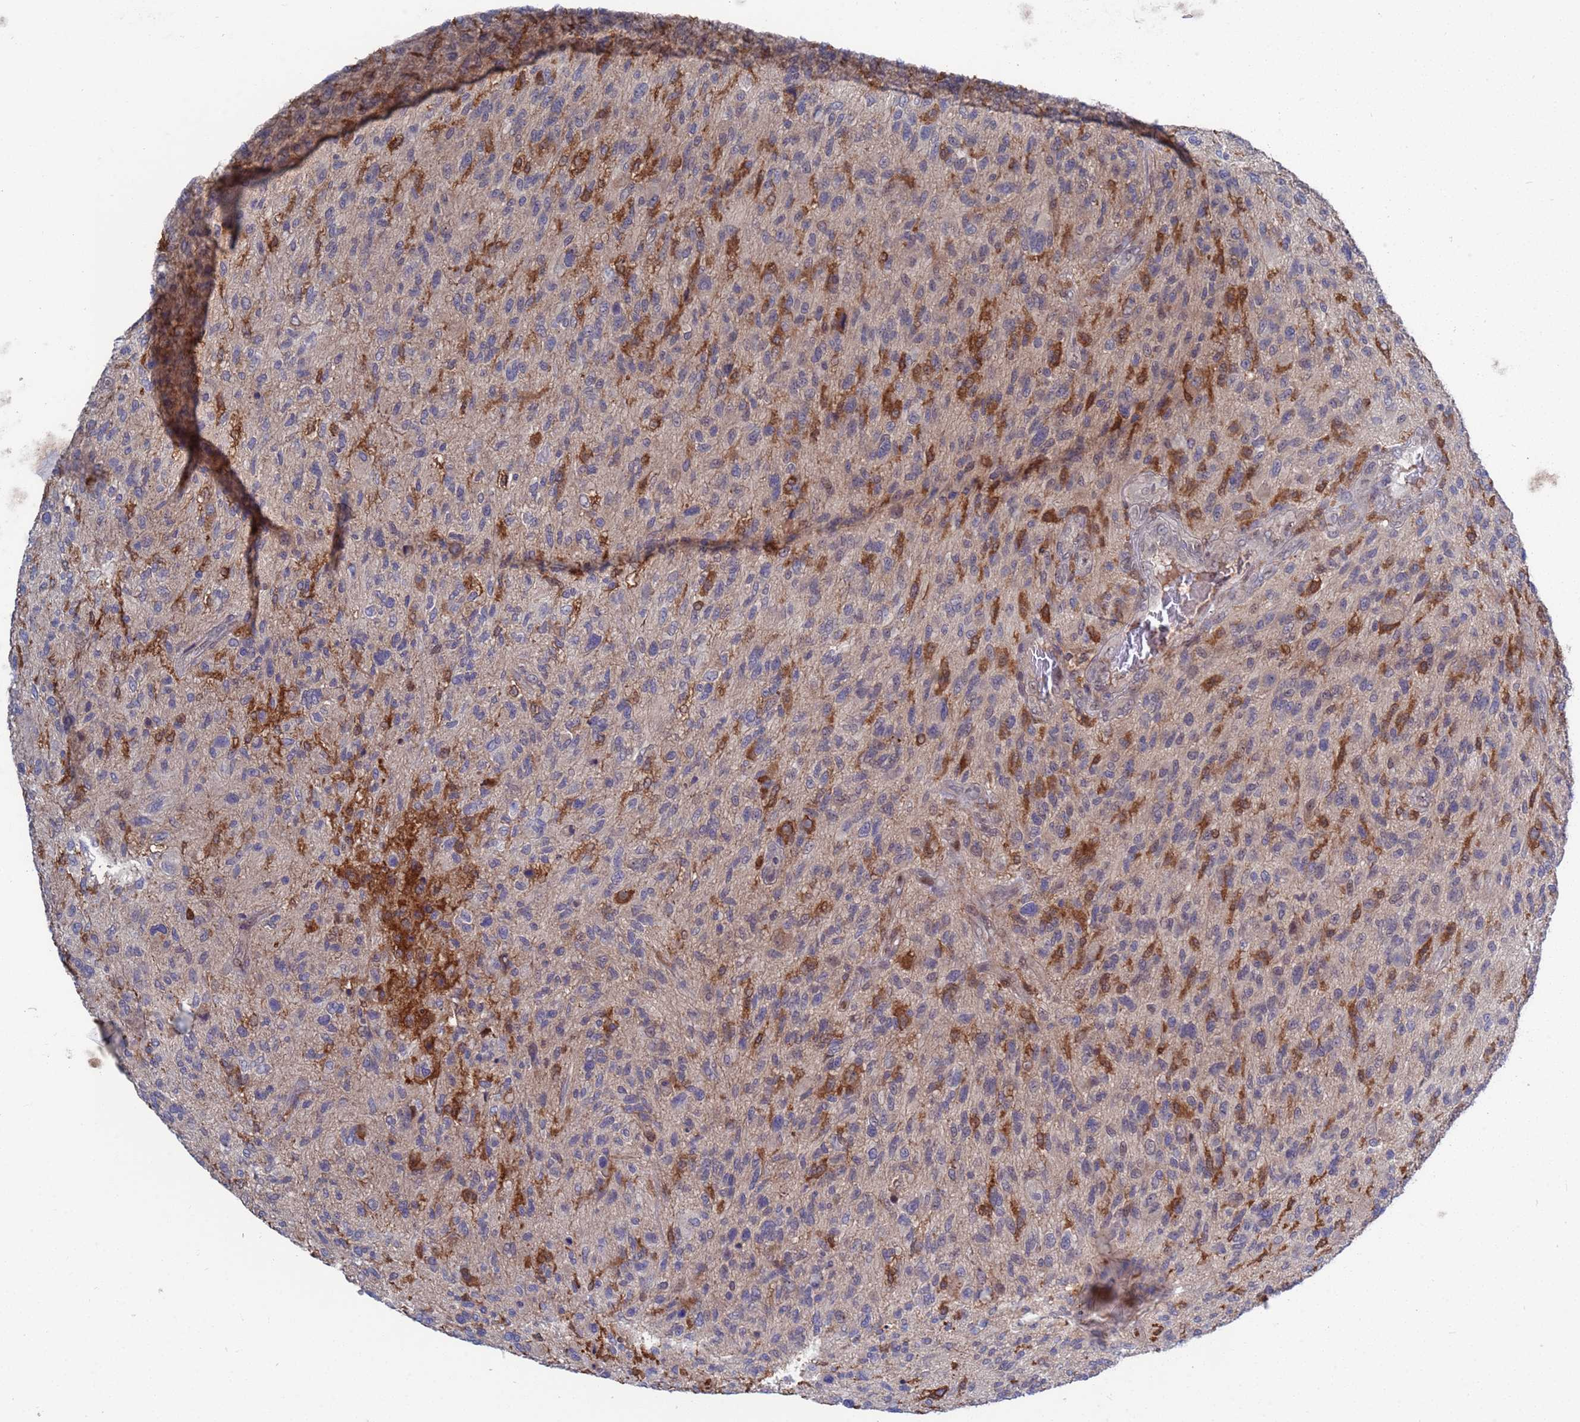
{"staining": {"intensity": "moderate", "quantity": "25%-75%", "location": "cytoplasmic/membranous"}, "tissue": "glioma", "cell_type": "Tumor cells", "image_type": "cancer", "snomed": [{"axis": "morphology", "description": "Glioma, malignant, High grade"}, {"axis": "topography", "description": "Brain"}], "caption": "Protein staining displays moderate cytoplasmic/membranous expression in approximately 25%-75% of tumor cells in malignant high-grade glioma. (IHC, brightfield microscopy, high magnification).", "gene": "TMBIM6", "patient": {"sex": "male", "age": 47}}